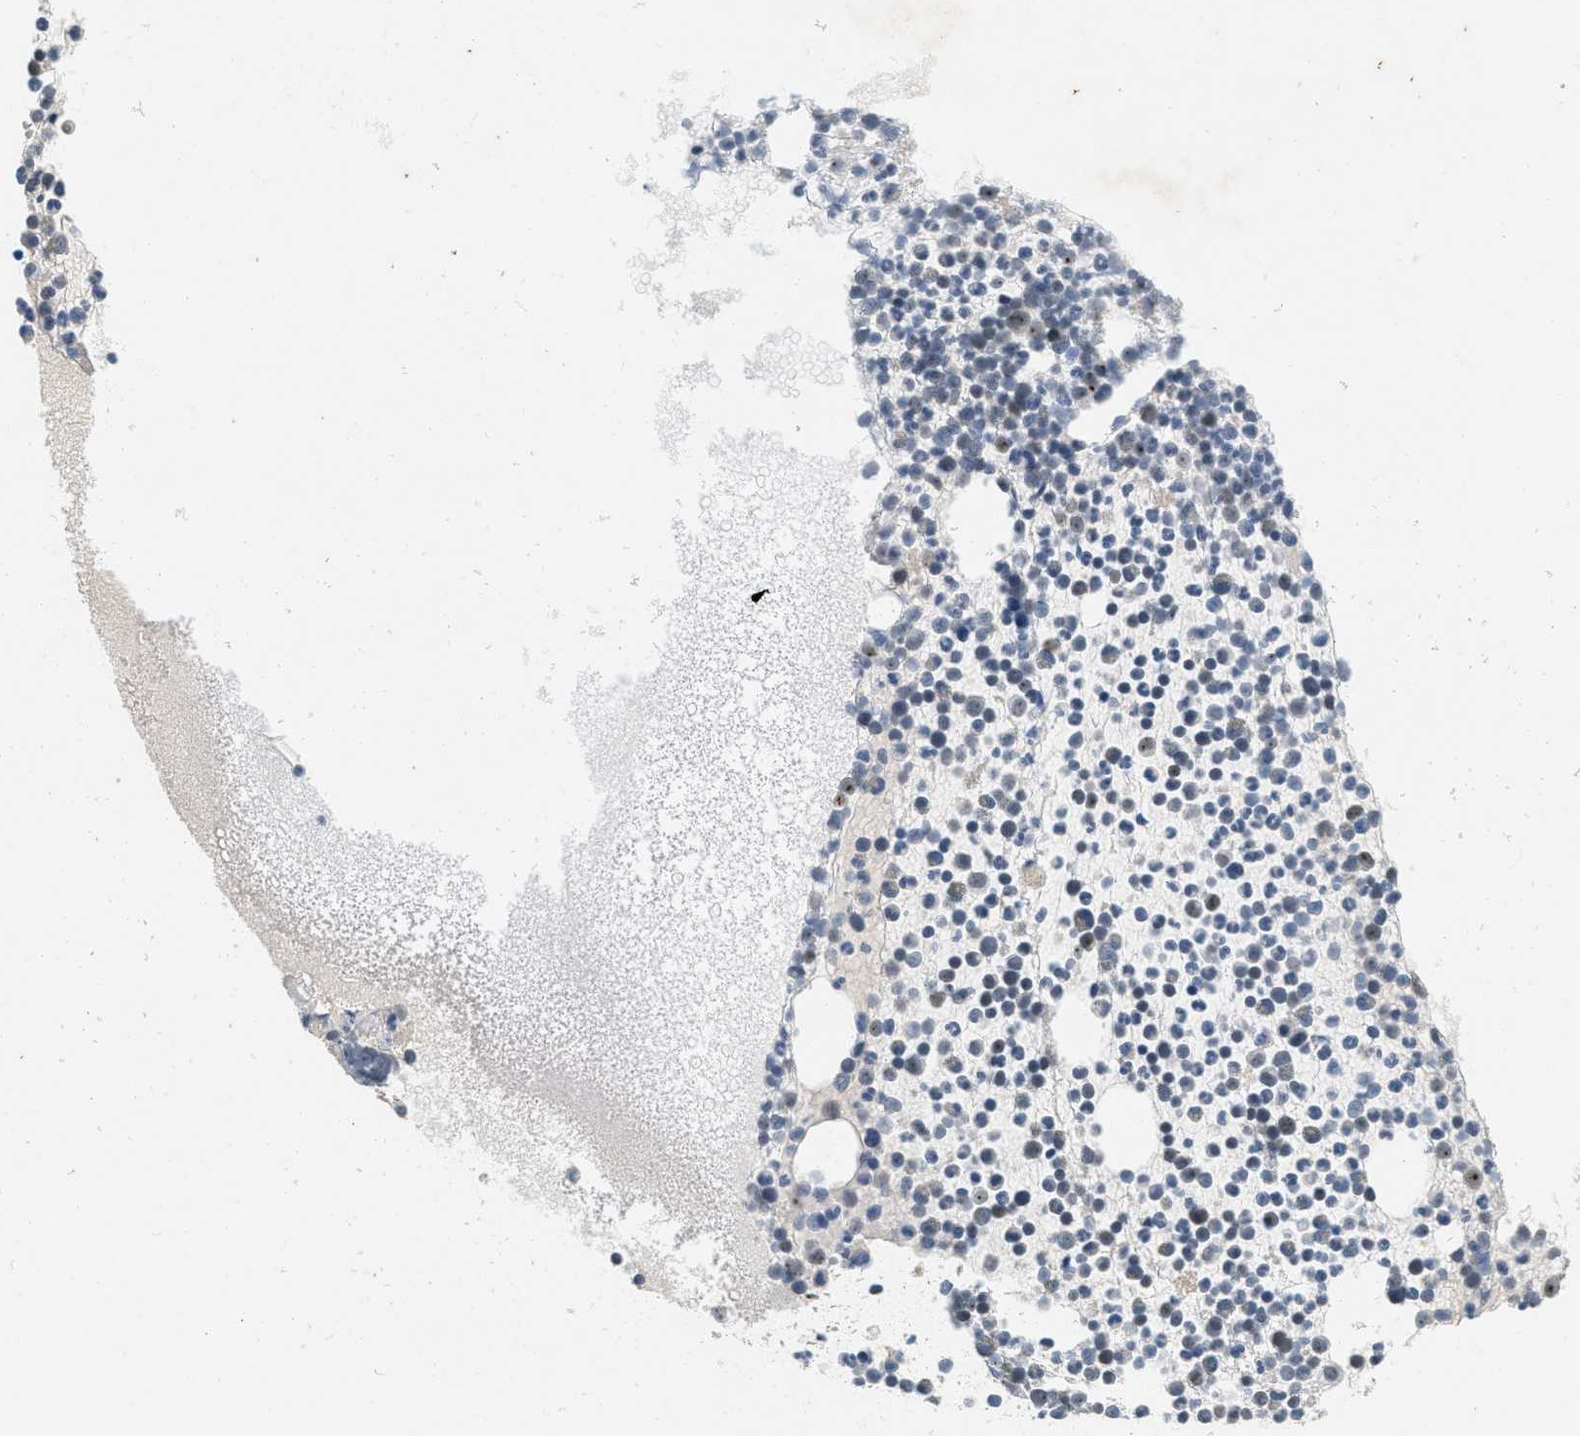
{"staining": {"intensity": "strong", "quantity": "<25%", "location": "nuclear"}, "tissue": "bone marrow", "cell_type": "Hematopoietic cells", "image_type": "normal", "snomed": [{"axis": "morphology", "description": "Normal tissue, NOS"}, {"axis": "morphology", "description": "Inflammation, NOS"}, {"axis": "topography", "description": "Bone marrow"}], "caption": "Approximately <25% of hematopoietic cells in normal bone marrow display strong nuclear protein positivity as visualized by brown immunohistochemical staining.", "gene": "DDX47", "patient": {"sex": "male", "age": 58}}